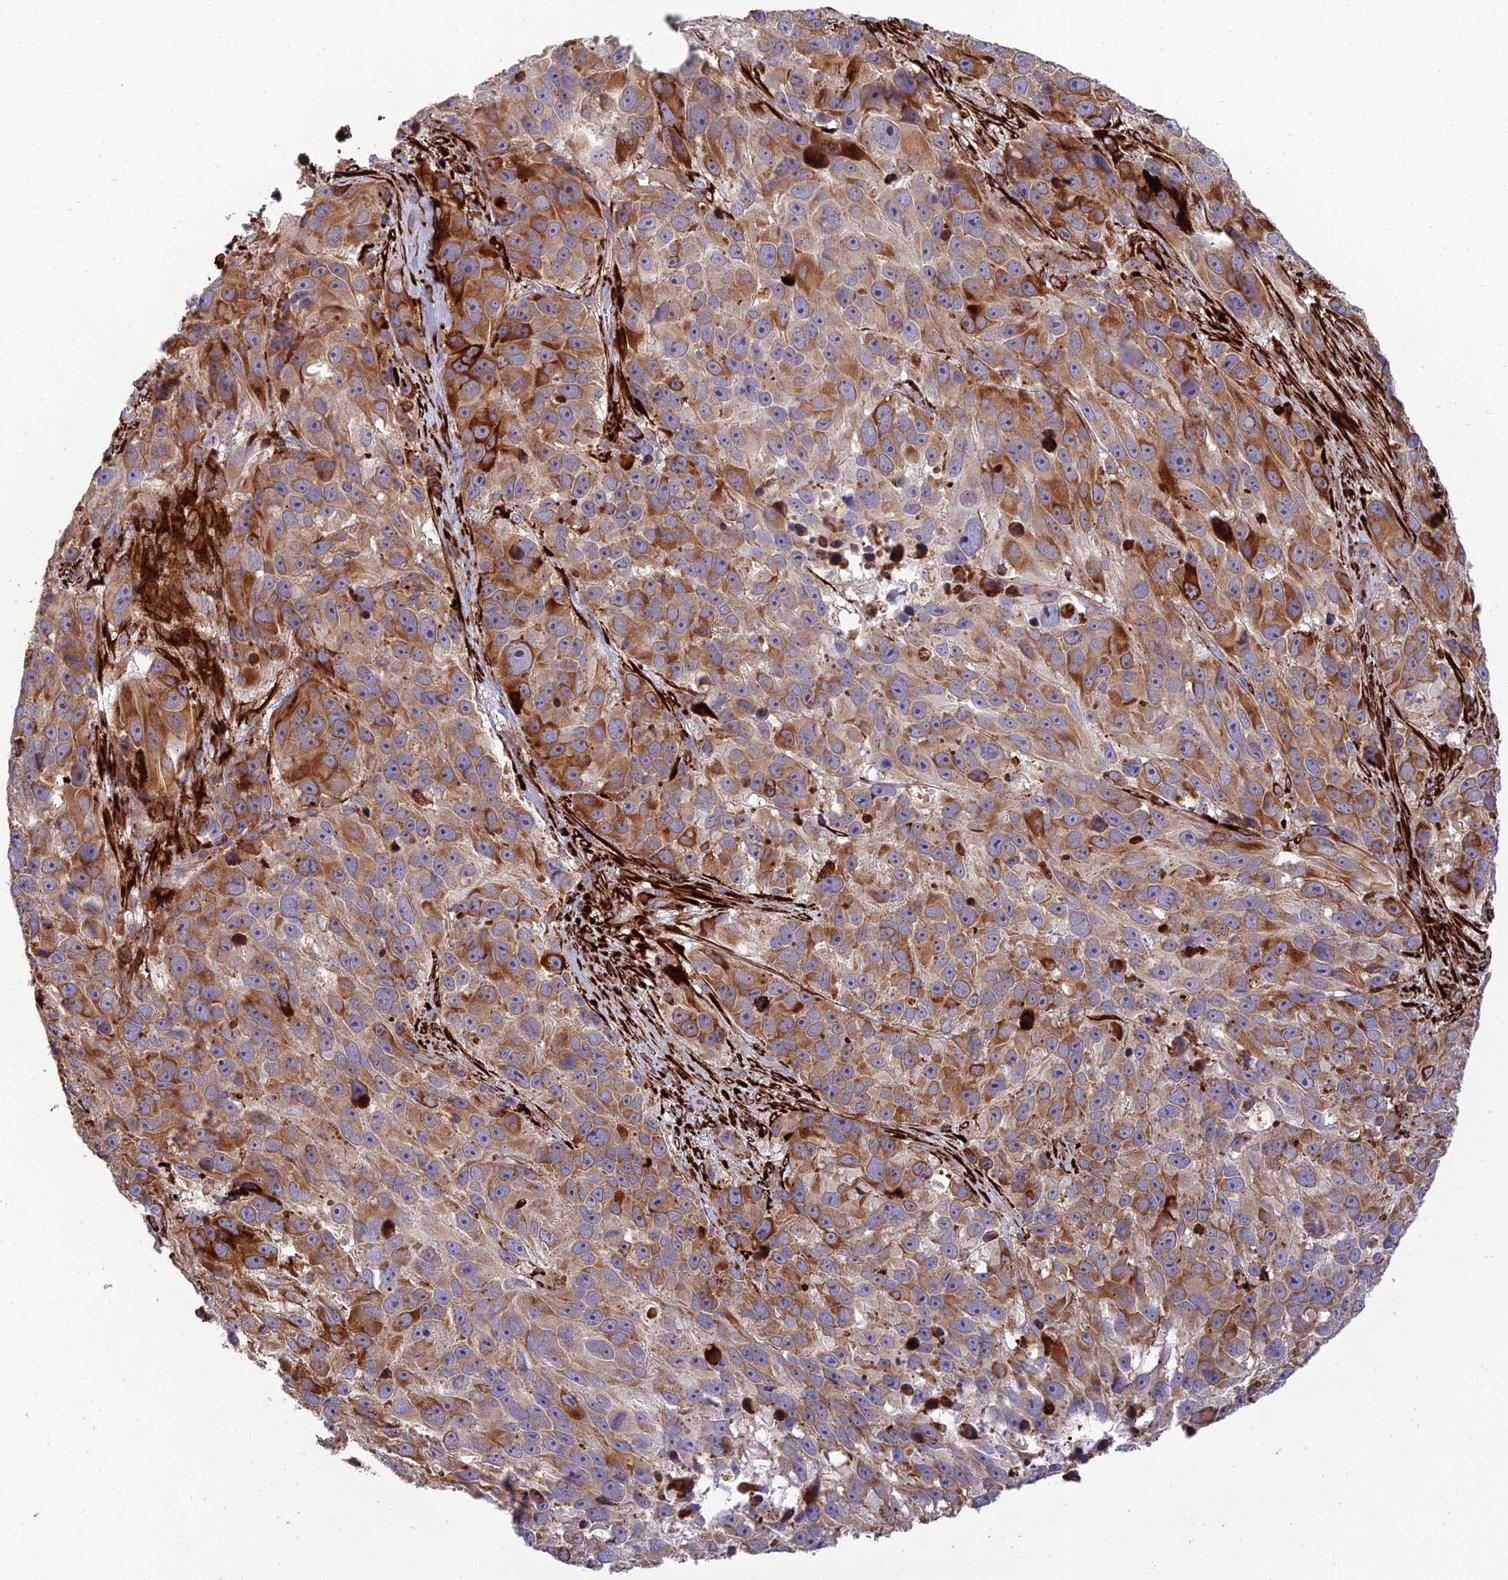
{"staining": {"intensity": "moderate", "quantity": ">75%", "location": "cytoplasmic/membranous"}, "tissue": "melanoma", "cell_type": "Tumor cells", "image_type": "cancer", "snomed": [{"axis": "morphology", "description": "Malignant melanoma, NOS"}, {"axis": "topography", "description": "Skin"}], "caption": "Tumor cells exhibit moderate cytoplasmic/membranous staining in approximately >75% of cells in melanoma.", "gene": "RCN3", "patient": {"sex": "male", "age": 84}}